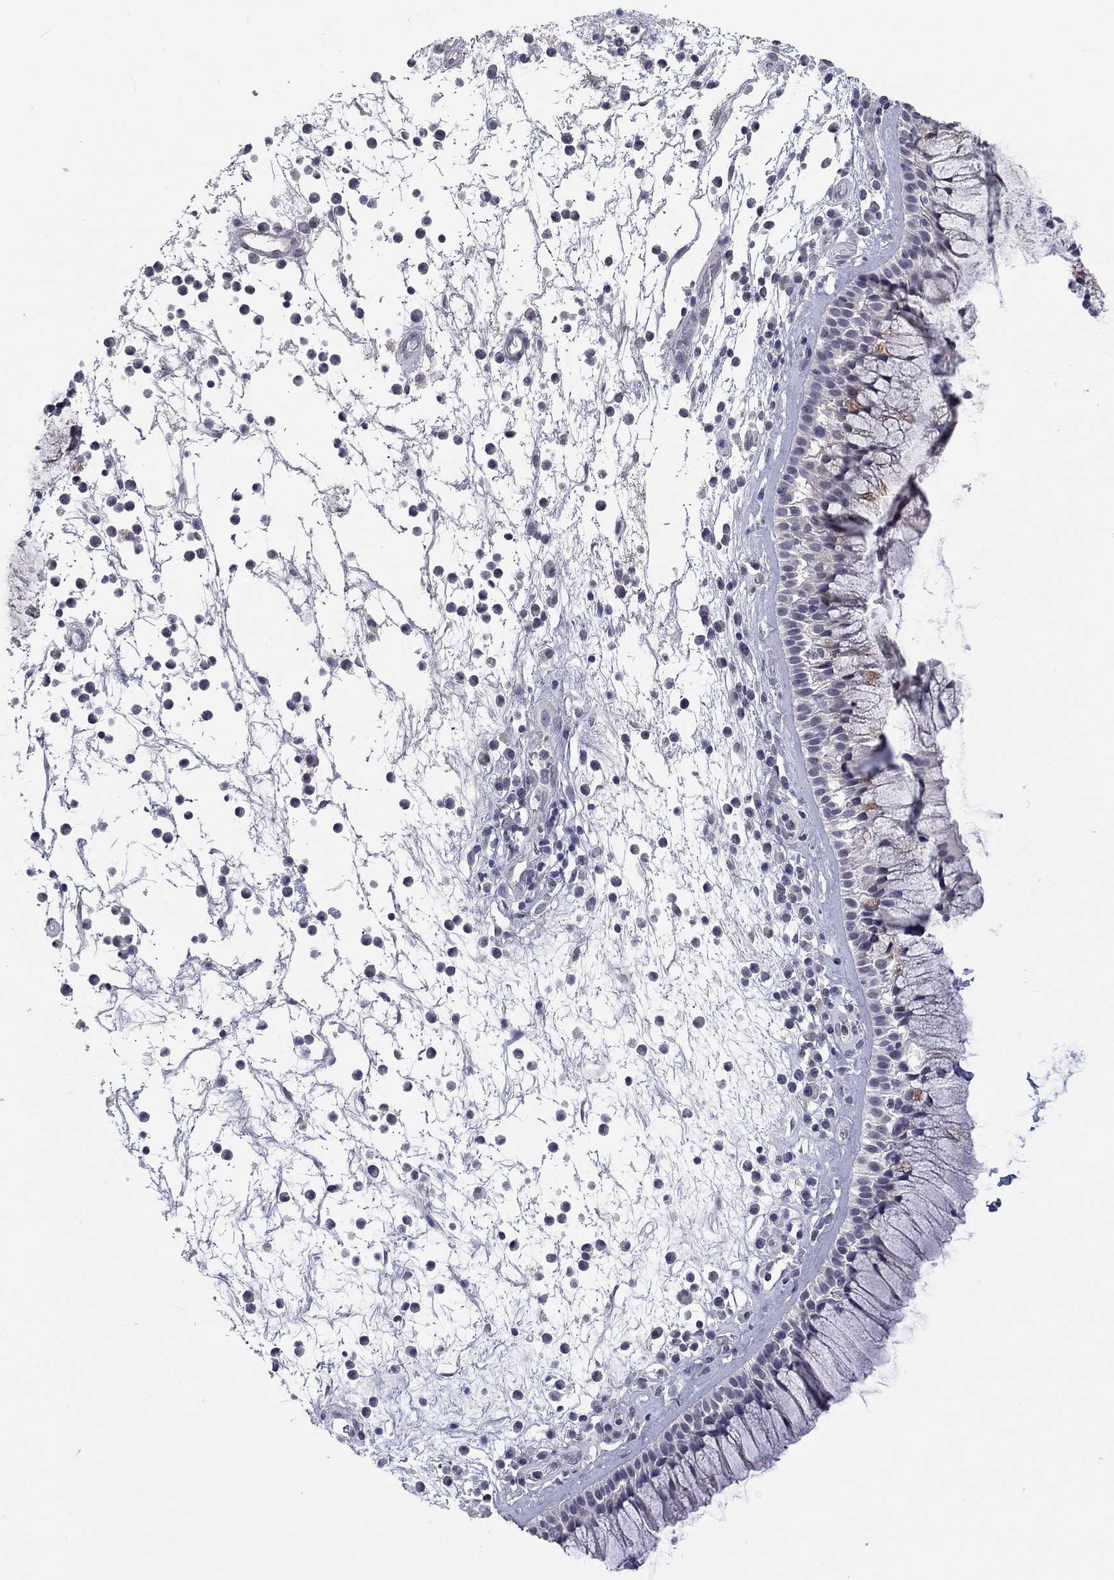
{"staining": {"intensity": "moderate", "quantity": "<25%", "location": "cytoplasmic/membranous"}, "tissue": "nasopharynx", "cell_type": "Respiratory epithelial cells", "image_type": "normal", "snomed": [{"axis": "morphology", "description": "Normal tissue, NOS"}, {"axis": "topography", "description": "Nasopharynx"}], "caption": "Immunohistochemistry (DAB (3,3'-diaminobenzidine)) staining of benign nasopharynx displays moderate cytoplasmic/membranous protein staining in approximately <25% of respiratory epithelial cells. The protein is shown in brown color, while the nuclei are stained blue.", "gene": "IP6K3", "patient": {"sex": "male", "age": 77}}